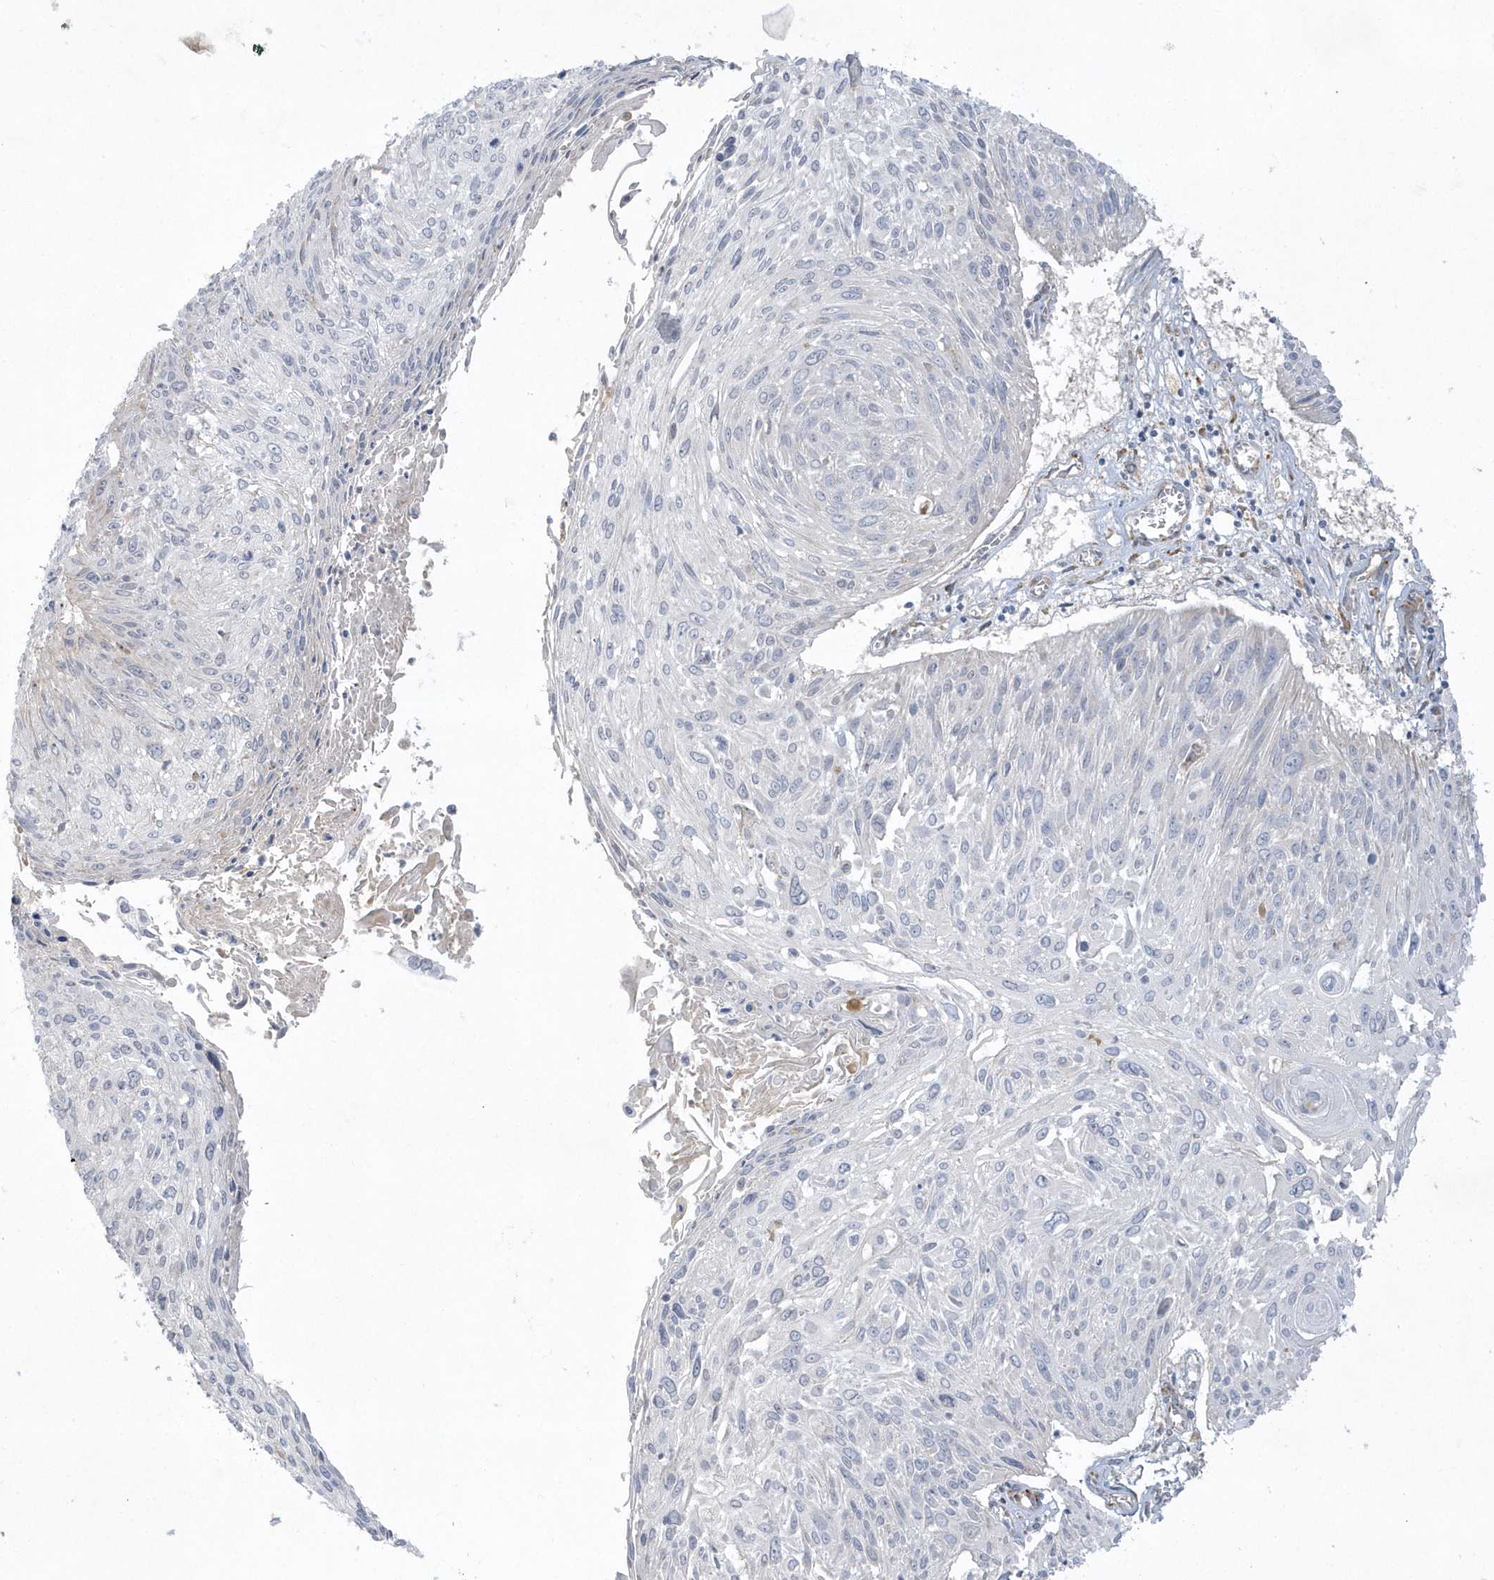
{"staining": {"intensity": "negative", "quantity": "none", "location": "none"}, "tissue": "cervical cancer", "cell_type": "Tumor cells", "image_type": "cancer", "snomed": [{"axis": "morphology", "description": "Squamous cell carcinoma, NOS"}, {"axis": "topography", "description": "Cervix"}], "caption": "Immunohistochemical staining of human cervical cancer reveals no significant expression in tumor cells.", "gene": "THADA", "patient": {"sex": "female", "age": 51}}